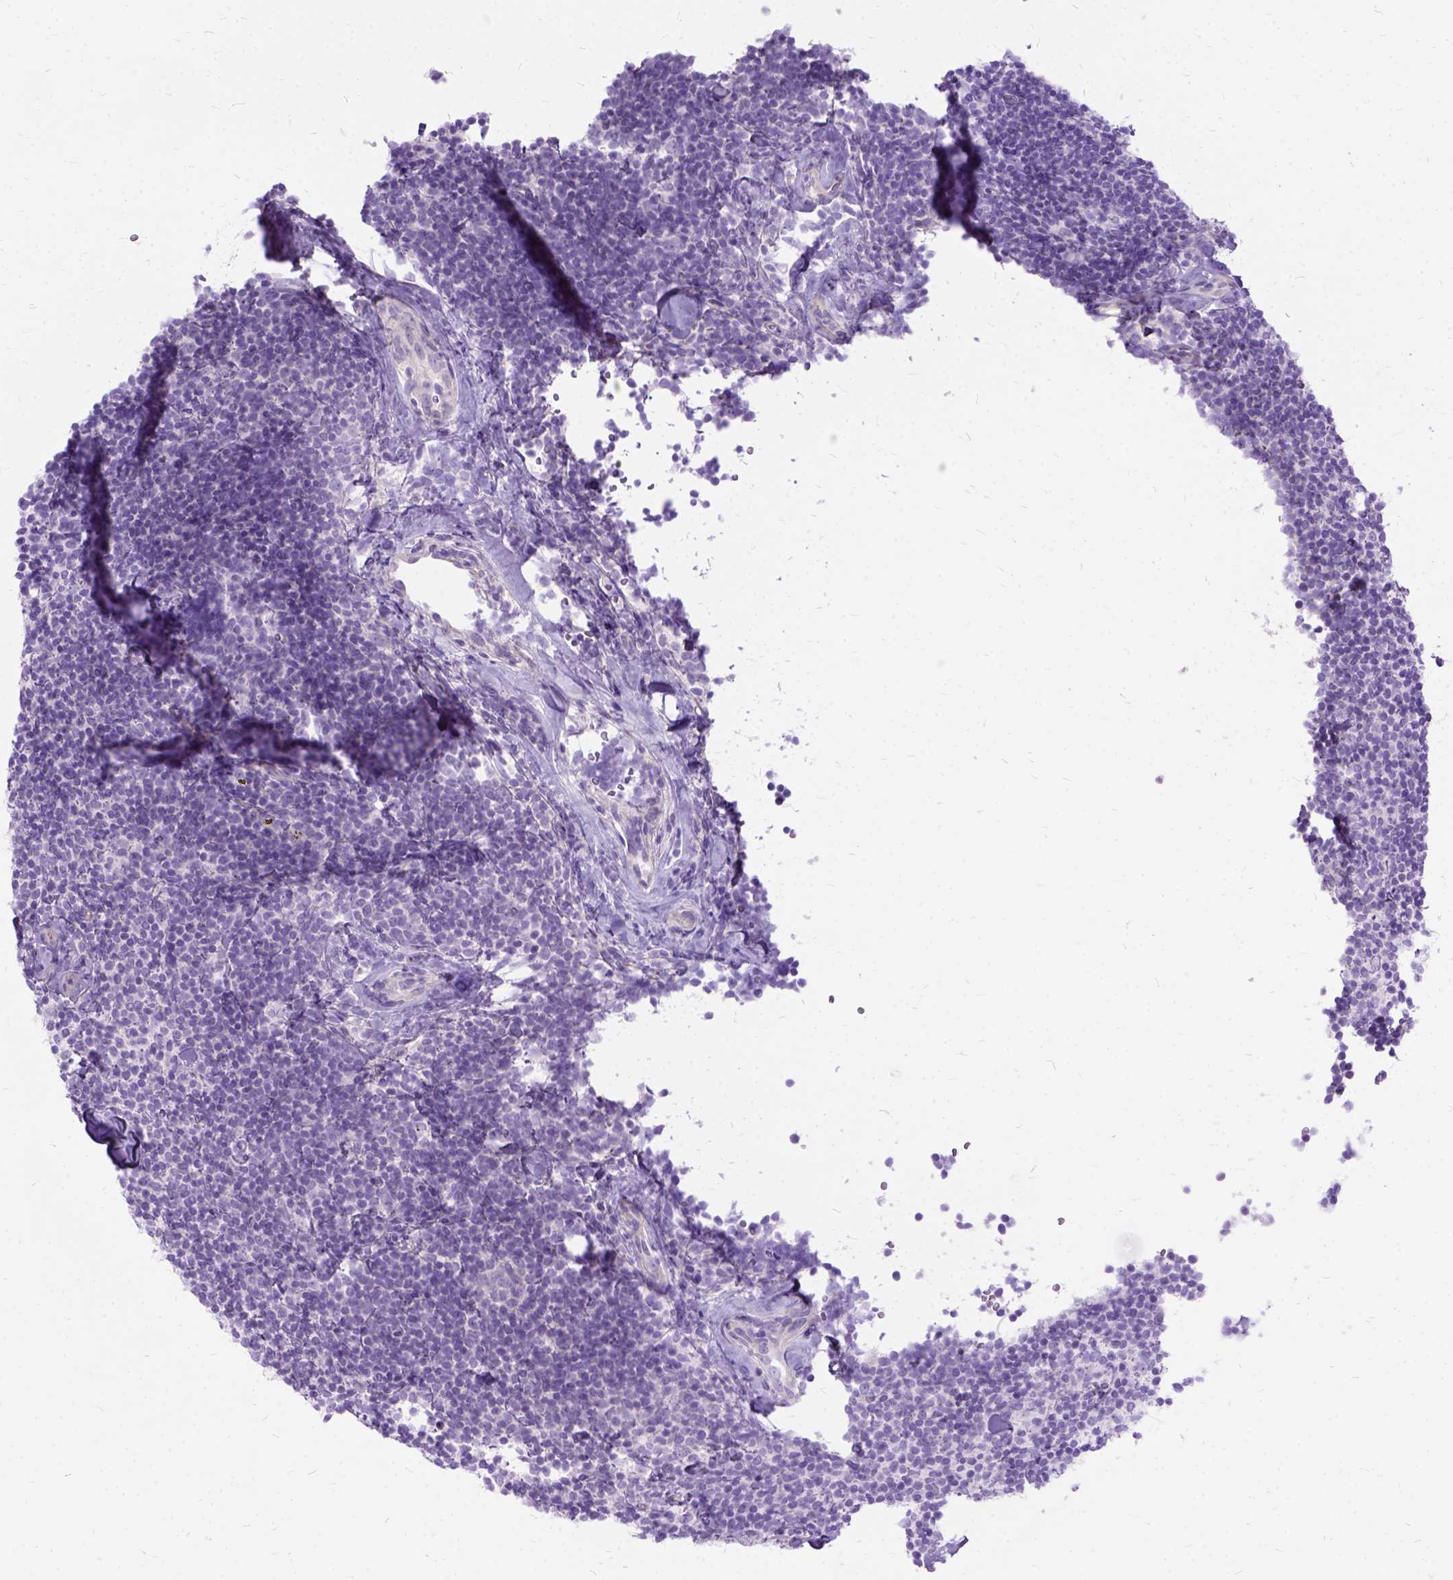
{"staining": {"intensity": "negative", "quantity": "none", "location": "none"}, "tissue": "lymphoma", "cell_type": "Tumor cells", "image_type": "cancer", "snomed": [{"axis": "morphology", "description": "Malignant lymphoma, non-Hodgkin's type, Low grade"}, {"axis": "topography", "description": "Lymph node"}], "caption": "Immunohistochemical staining of human lymphoma exhibits no significant staining in tumor cells.", "gene": "ARL9", "patient": {"sex": "female", "age": 56}}